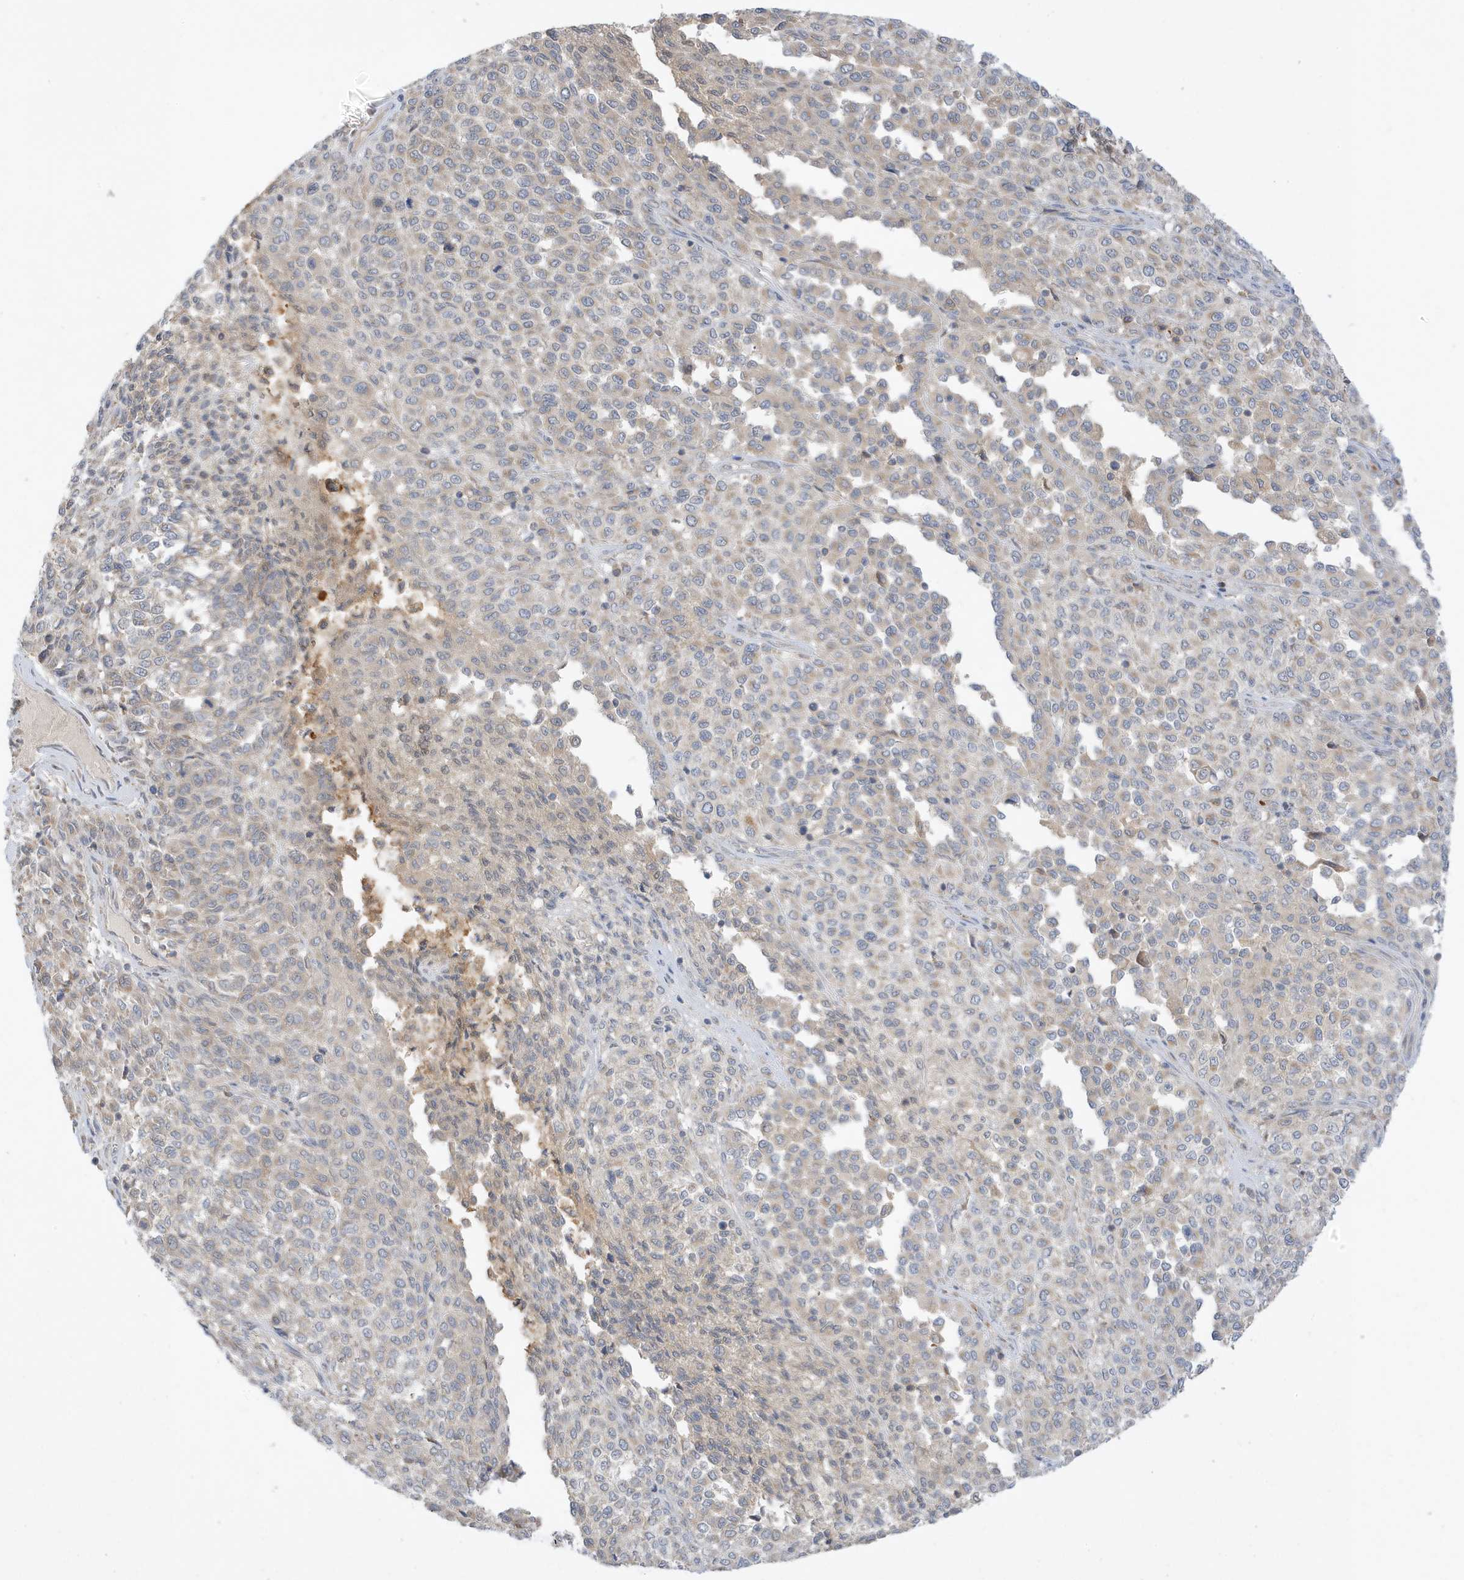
{"staining": {"intensity": "weak", "quantity": "<25%", "location": "cytoplasmic/membranous"}, "tissue": "melanoma", "cell_type": "Tumor cells", "image_type": "cancer", "snomed": [{"axis": "morphology", "description": "Malignant melanoma, Metastatic site"}, {"axis": "topography", "description": "Pancreas"}], "caption": "Immunohistochemistry of malignant melanoma (metastatic site) reveals no positivity in tumor cells.", "gene": "NPPC", "patient": {"sex": "female", "age": 30}}